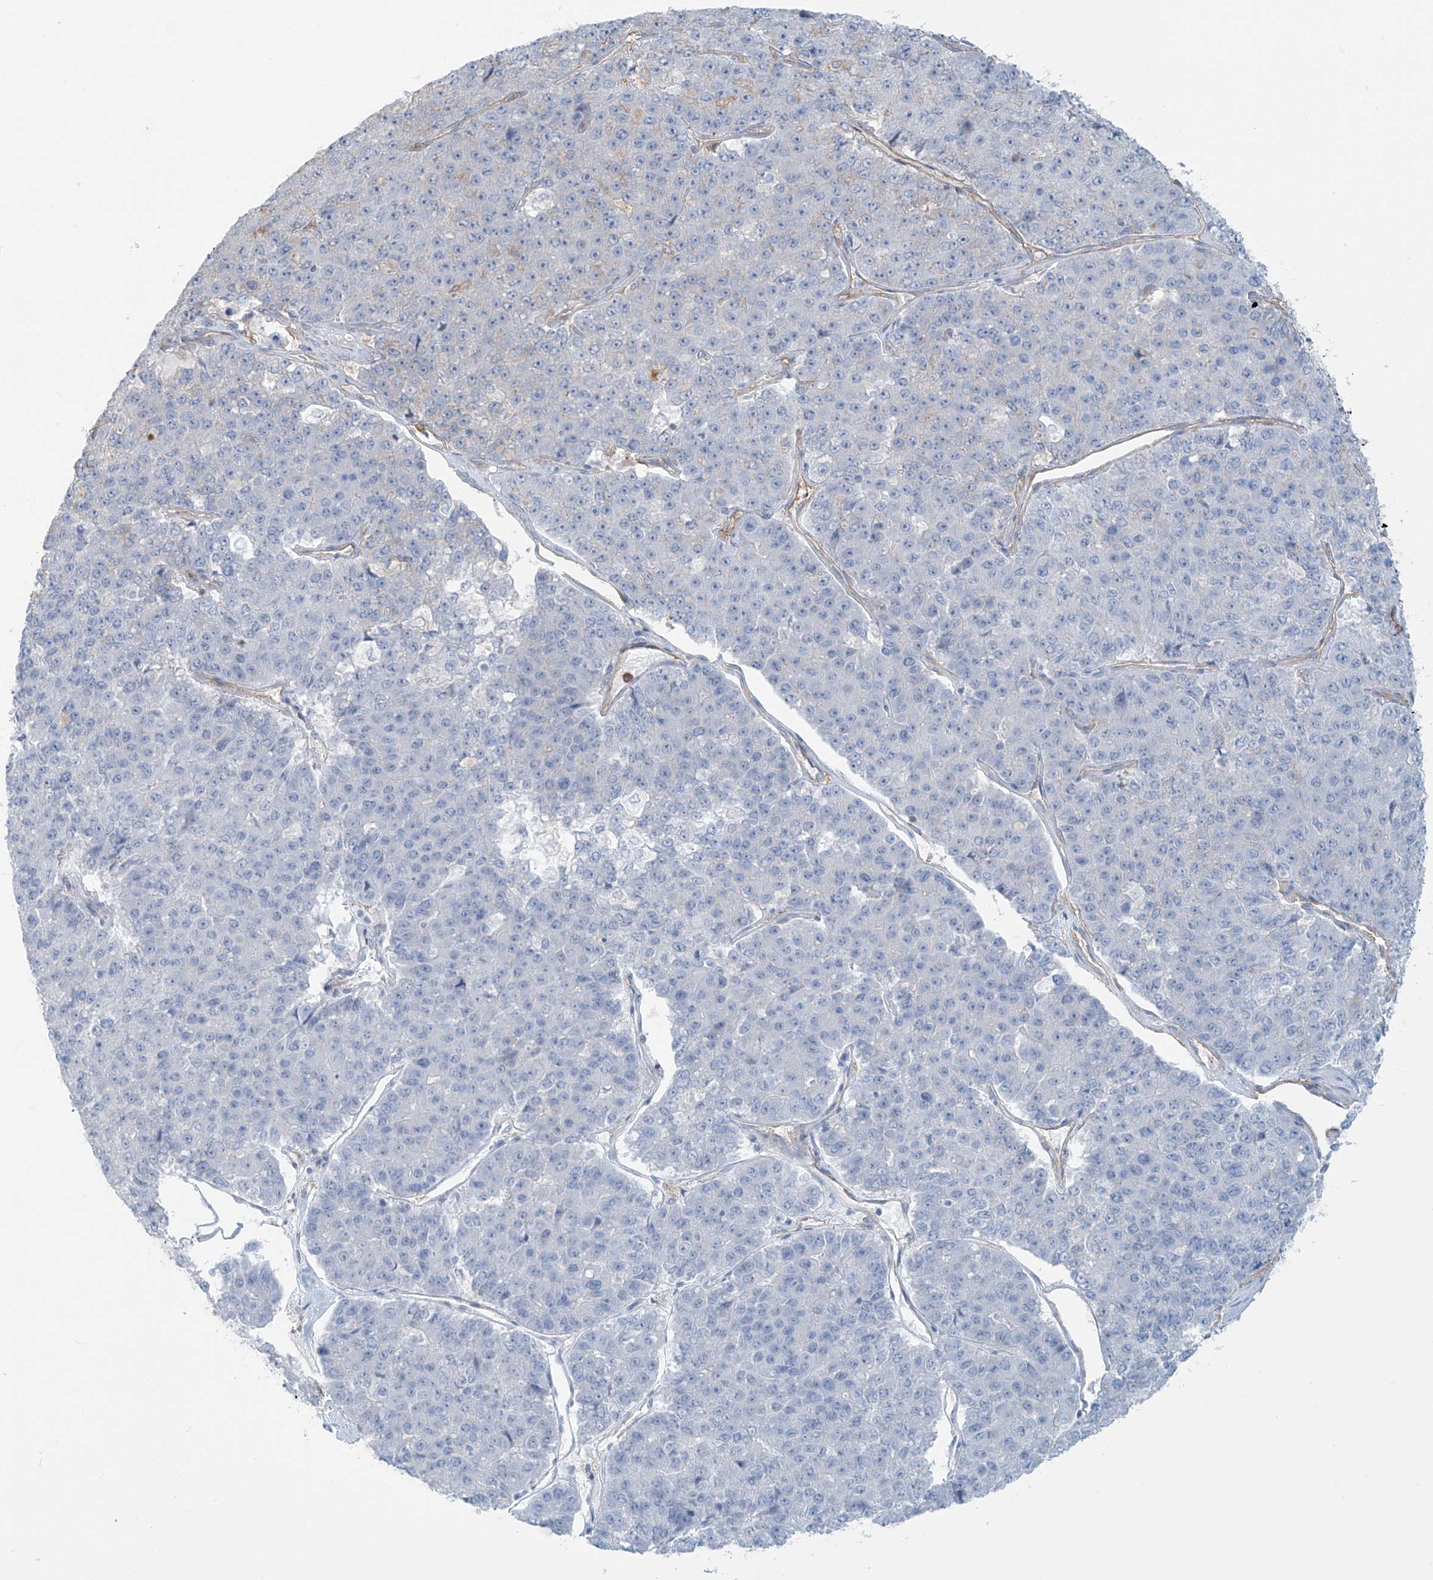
{"staining": {"intensity": "negative", "quantity": "none", "location": "none"}, "tissue": "pancreatic cancer", "cell_type": "Tumor cells", "image_type": "cancer", "snomed": [{"axis": "morphology", "description": "Adenocarcinoma, NOS"}, {"axis": "topography", "description": "Pancreas"}], "caption": "A high-resolution image shows IHC staining of pancreatic cancer (adenocarcinoma), which exhibits no significant expression in tumor cells.", "gene": "ZNF846", "patient": {"sex": "male", "age": 50}}